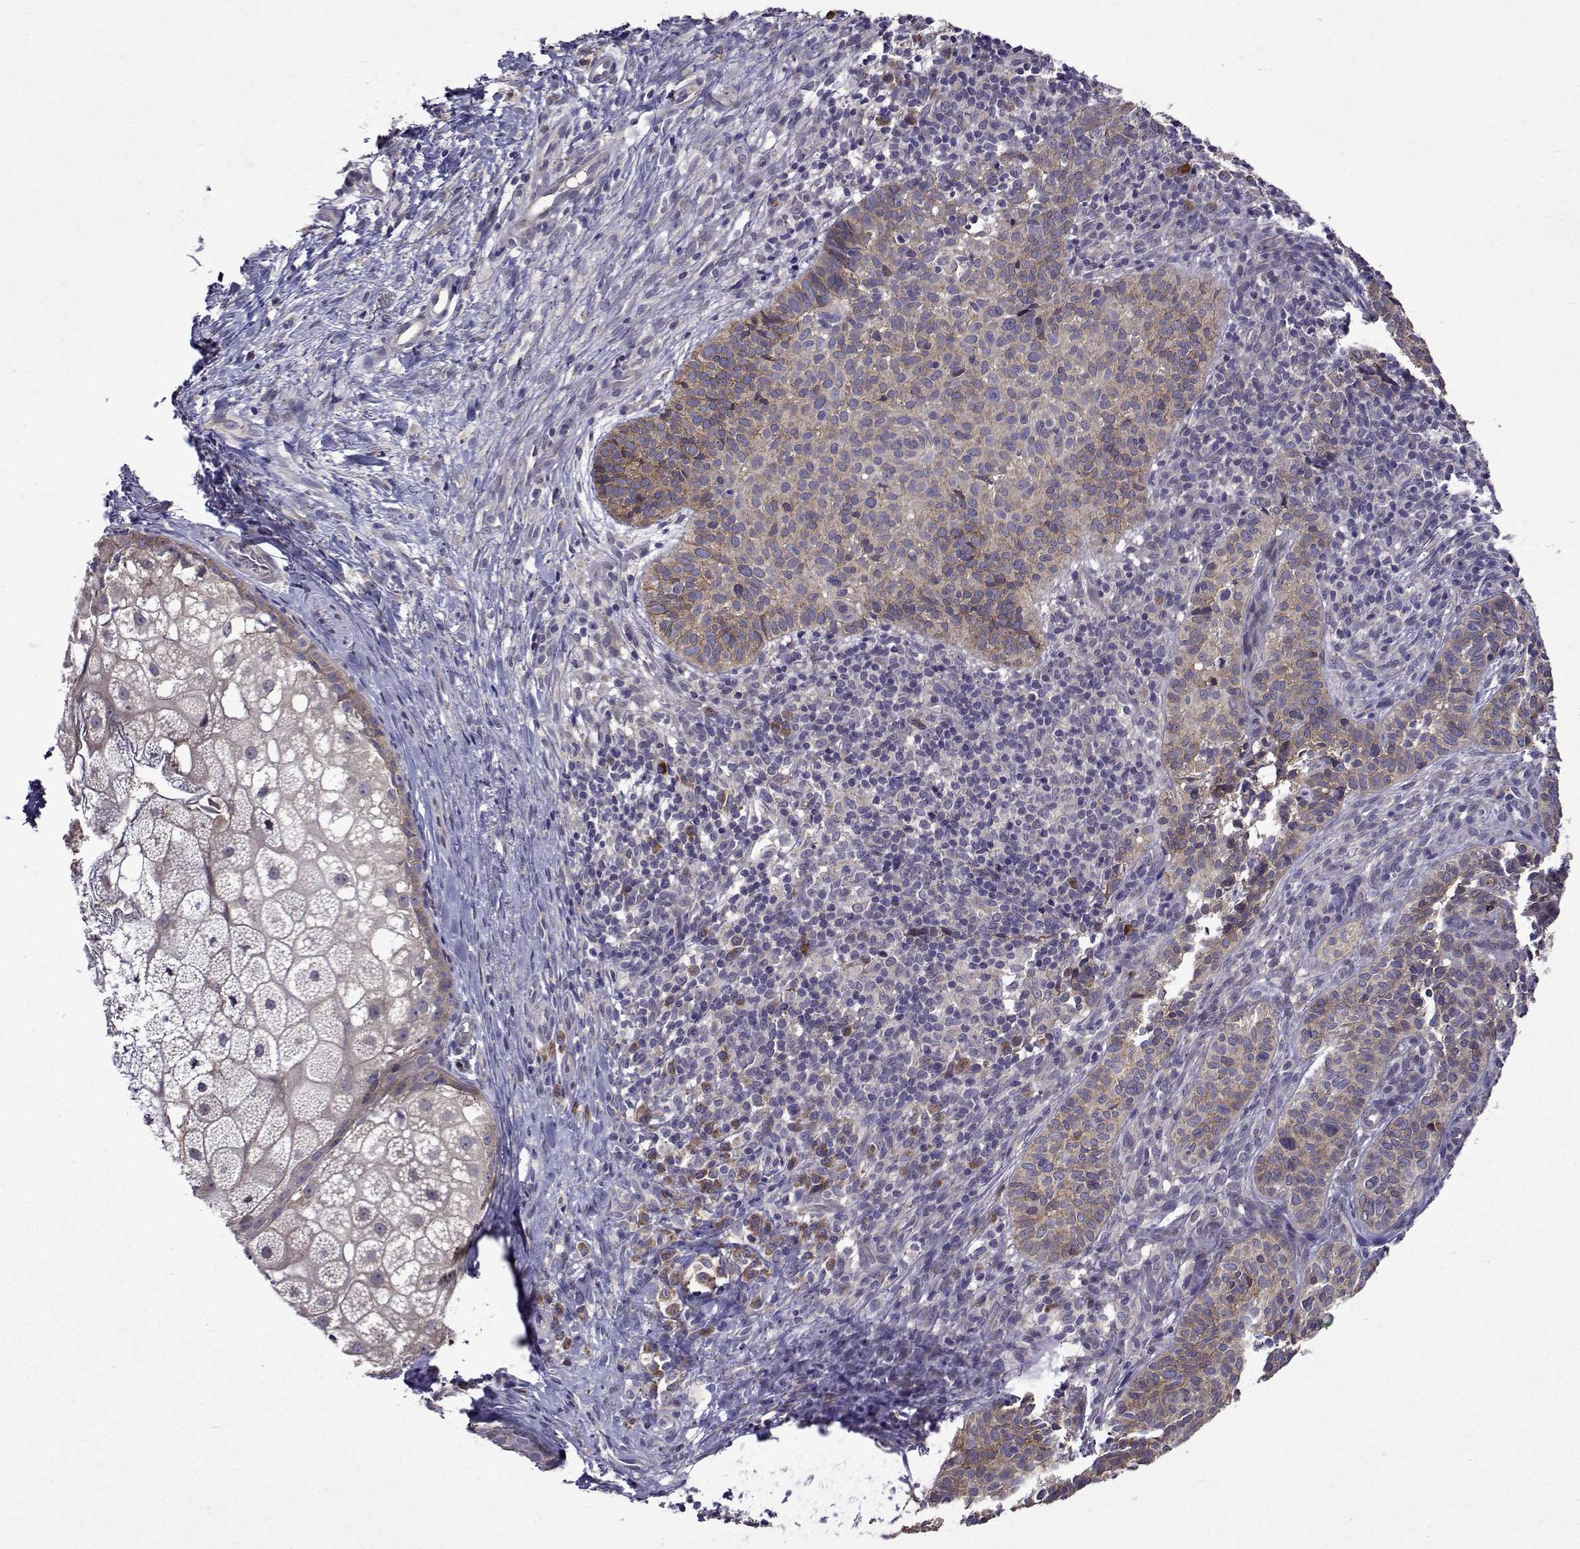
{"staining": {"intensity": "weak", "quantity": ">75%", "location": "cytoplasmic/membranous"}, "tissue": "skin cancer", "cell_type": "Tumor cells", "image_type": "cancer", "snomed": [{"axis": "morphology", "description": "Basal cell carcinoma"}, {"axis": "topography", "description": "Skin"}], "caption": "An IHC image of neoplastic tissue is shown. Protein staining in brown labels weak cytoplasmic/membranous positivity in skin cancer within tumor cells.", "gene": "TARBP2", "patient": {"sex": "male", "age": 57}}